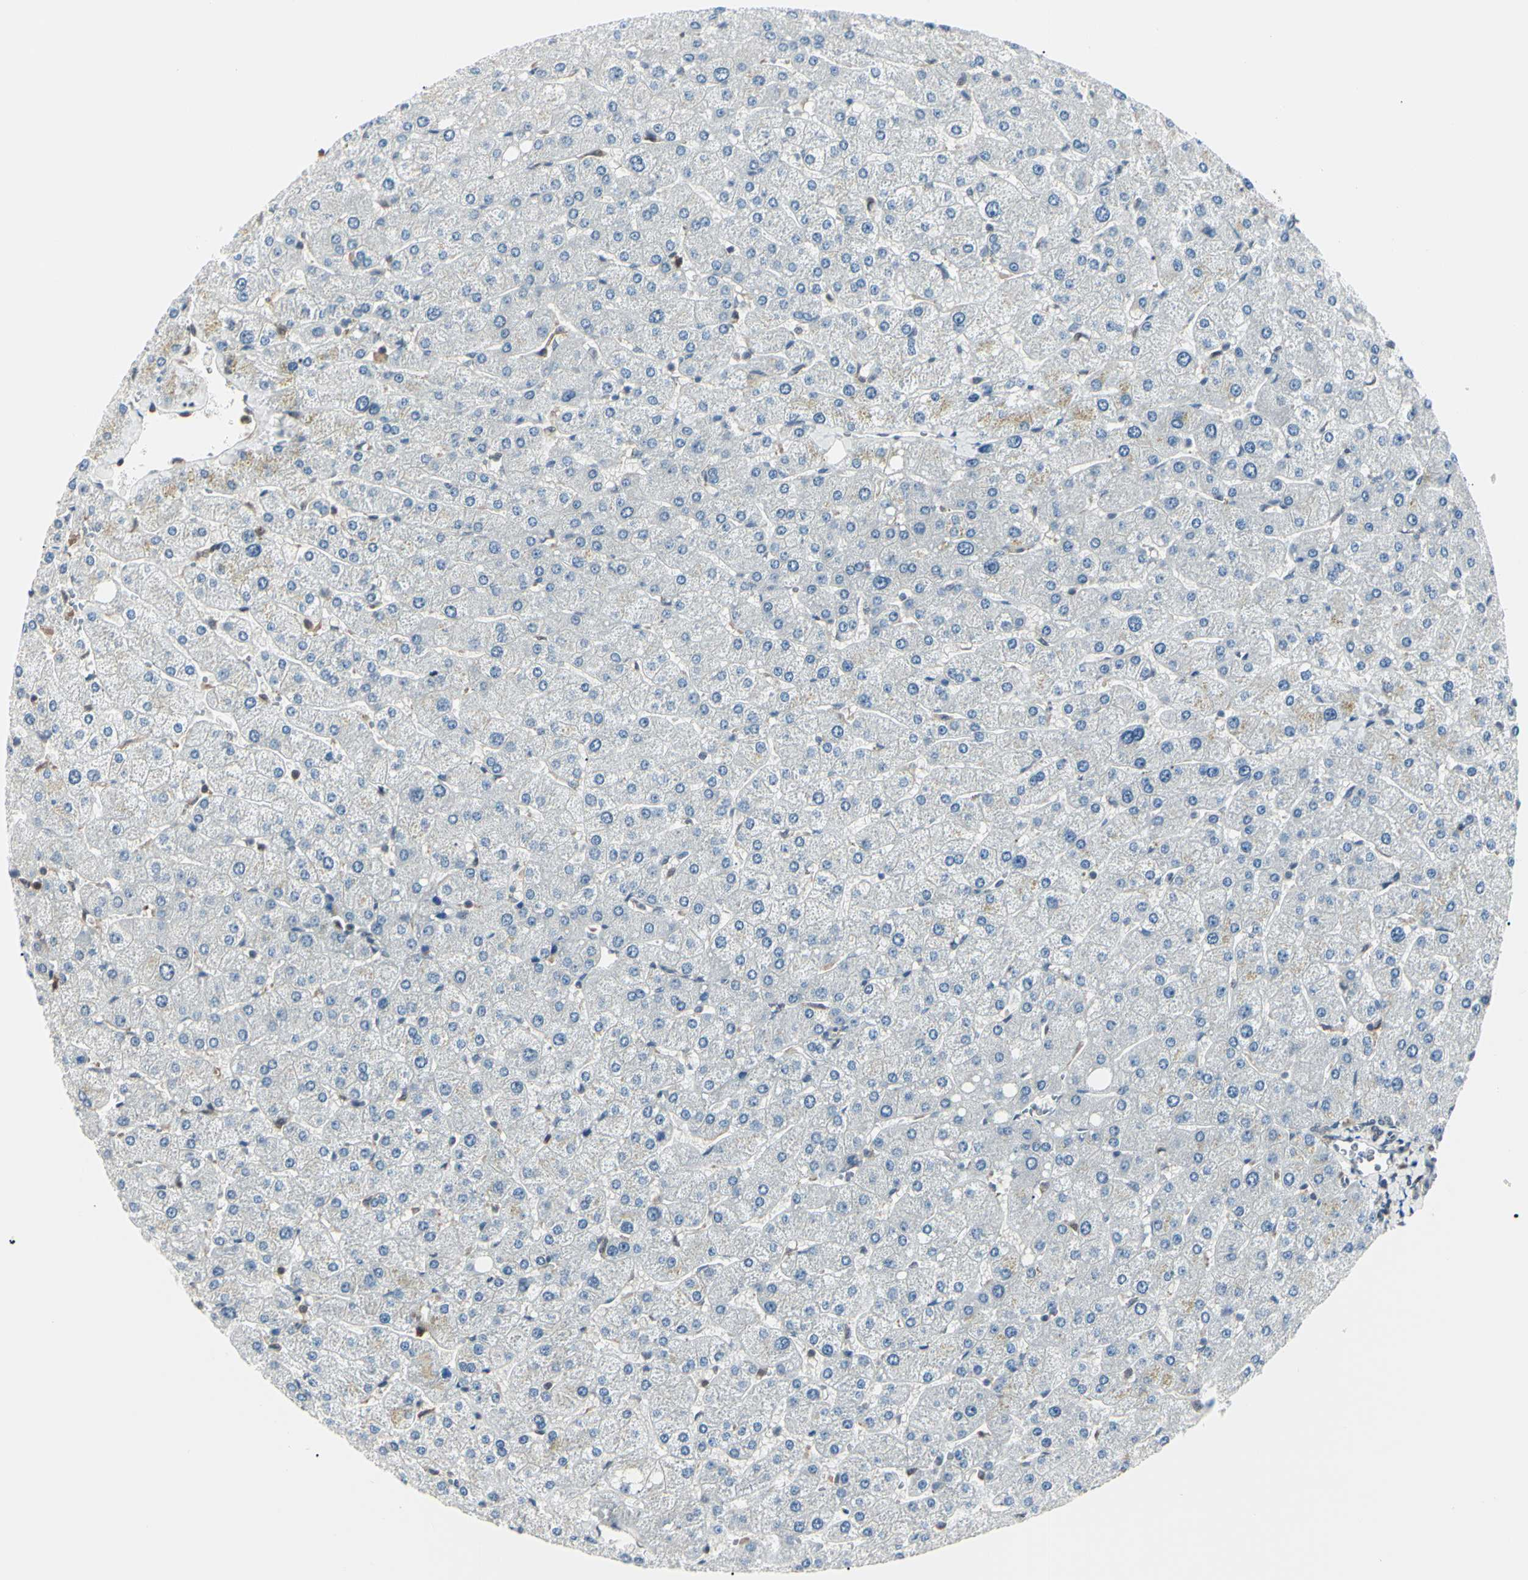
{"staining": {"intensity": "weak", "quantity": "<25%", "location": "cytoplasmic/membranous"}, "tissue": "liver", "cell_type": "Cholangiocytes", "image_type": "normal", "snomed": [{"axis": "morphology", "description": "Normal tissue, NOS"}, {"axis": "topography", "description": "Liver"}], "caption": "The photomicrograph displays no staining of cholangiocytes in unremarkable liver. The staining was performed using DAB (3,3'-diaminobenzidine) to visualize the protein expression in brown, while the nuclei were stained in blue with hematoxylin (Magnification: 20x).", "gene": "PGK1", "patient": {"sex": "male", "age": 55}}